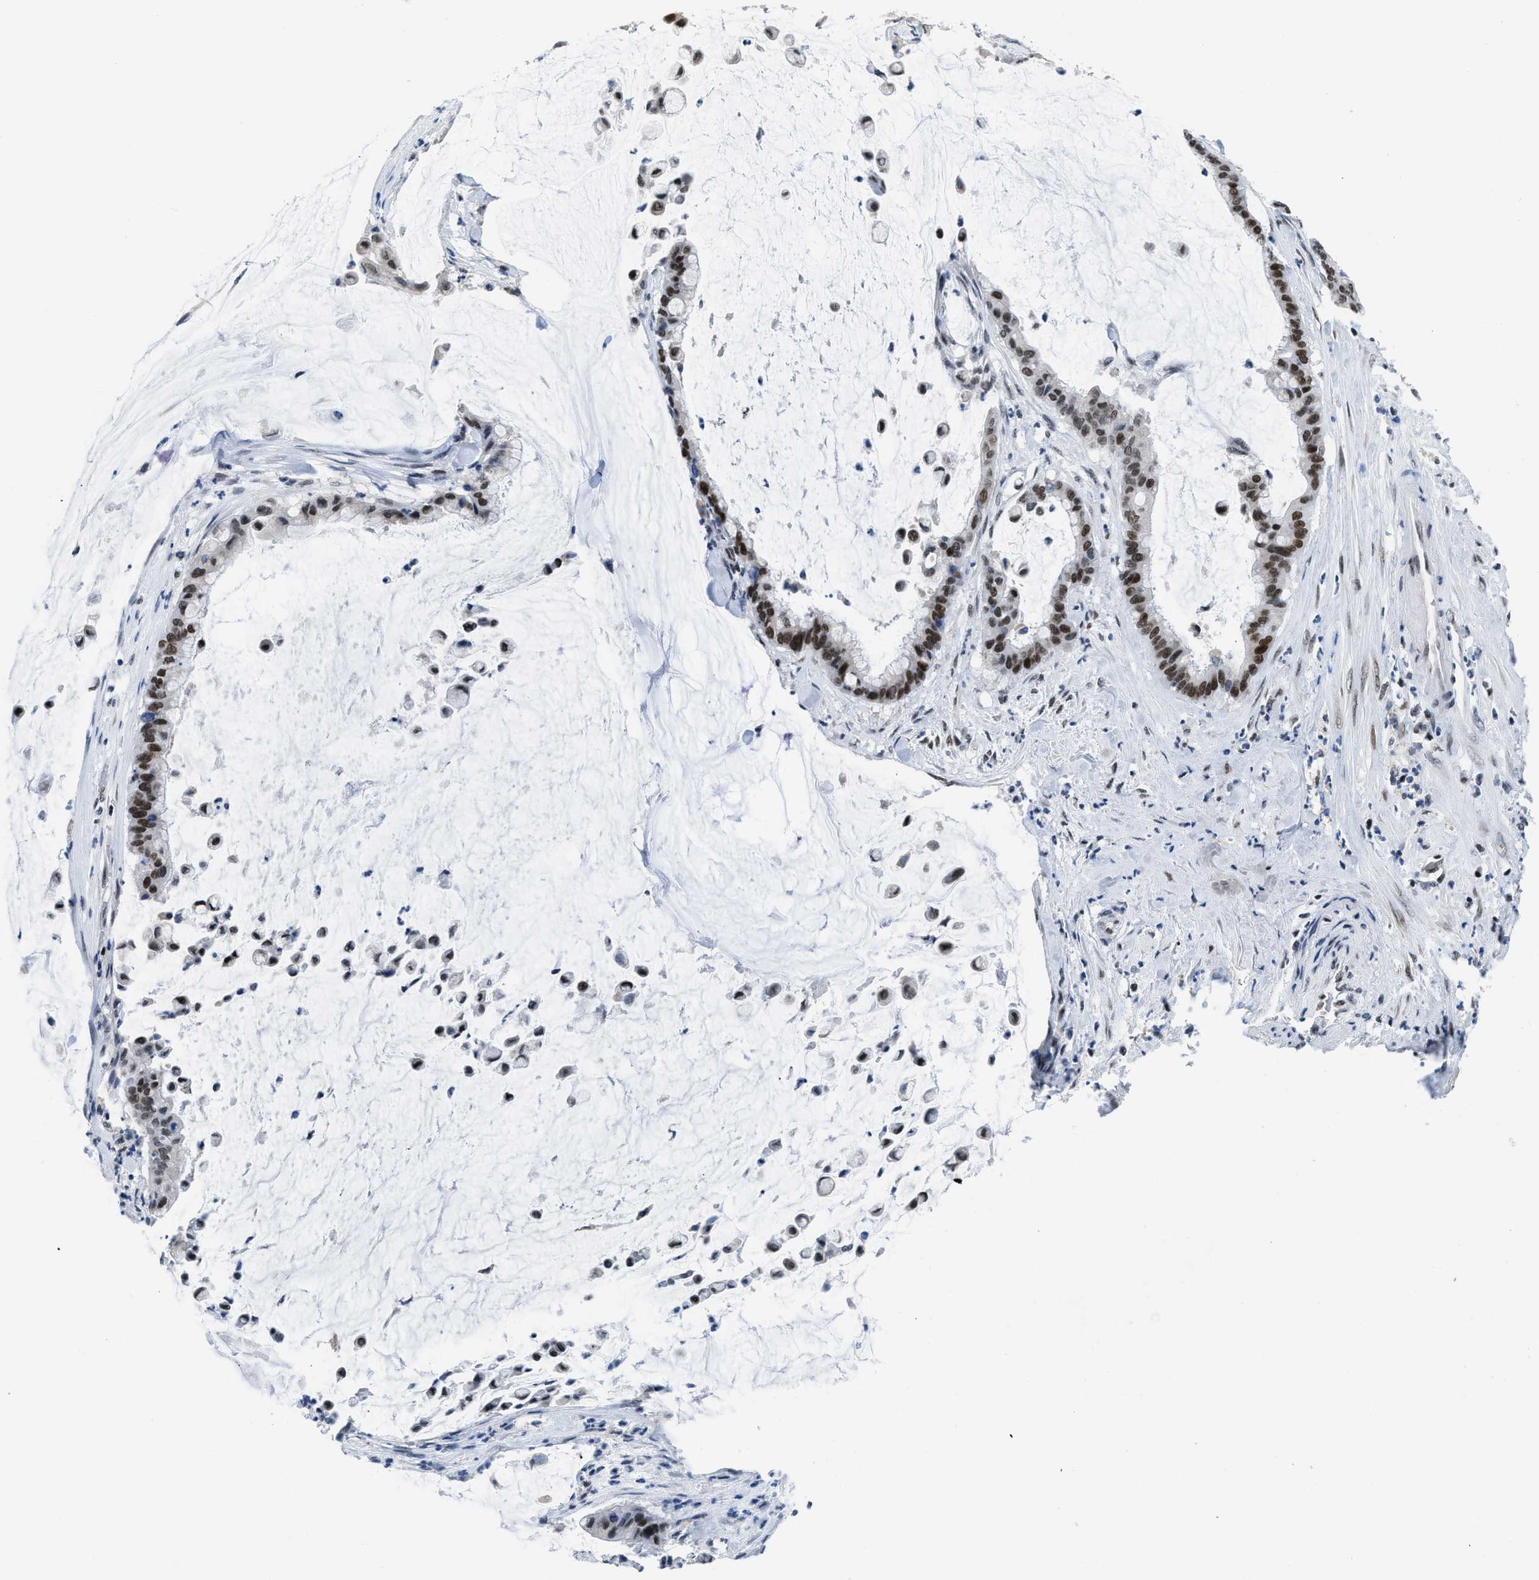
{"staining": {"intensity": "strong", "quantity": ">75%", "location": "nuclear"}, "tissue": "pancreatic cancer", "cell_type": "Tumor cells", "image_type": "cancer", "snomed": [{"axis": "morphology", "description": "Adenocarcinoma, NOS"}, {"axis": "topography", "description": "Pancreas"}], "caption": "Strong nuclear protein staining is present in about >75% of tumor cells in pancreatic cancer. Using DAB (brown) and hematoxylin (blue) stains, captured at high magnification using brightfield microscopy.", "gene": "TERF2IP", "patient": {"sex": "male", "age": 41}}